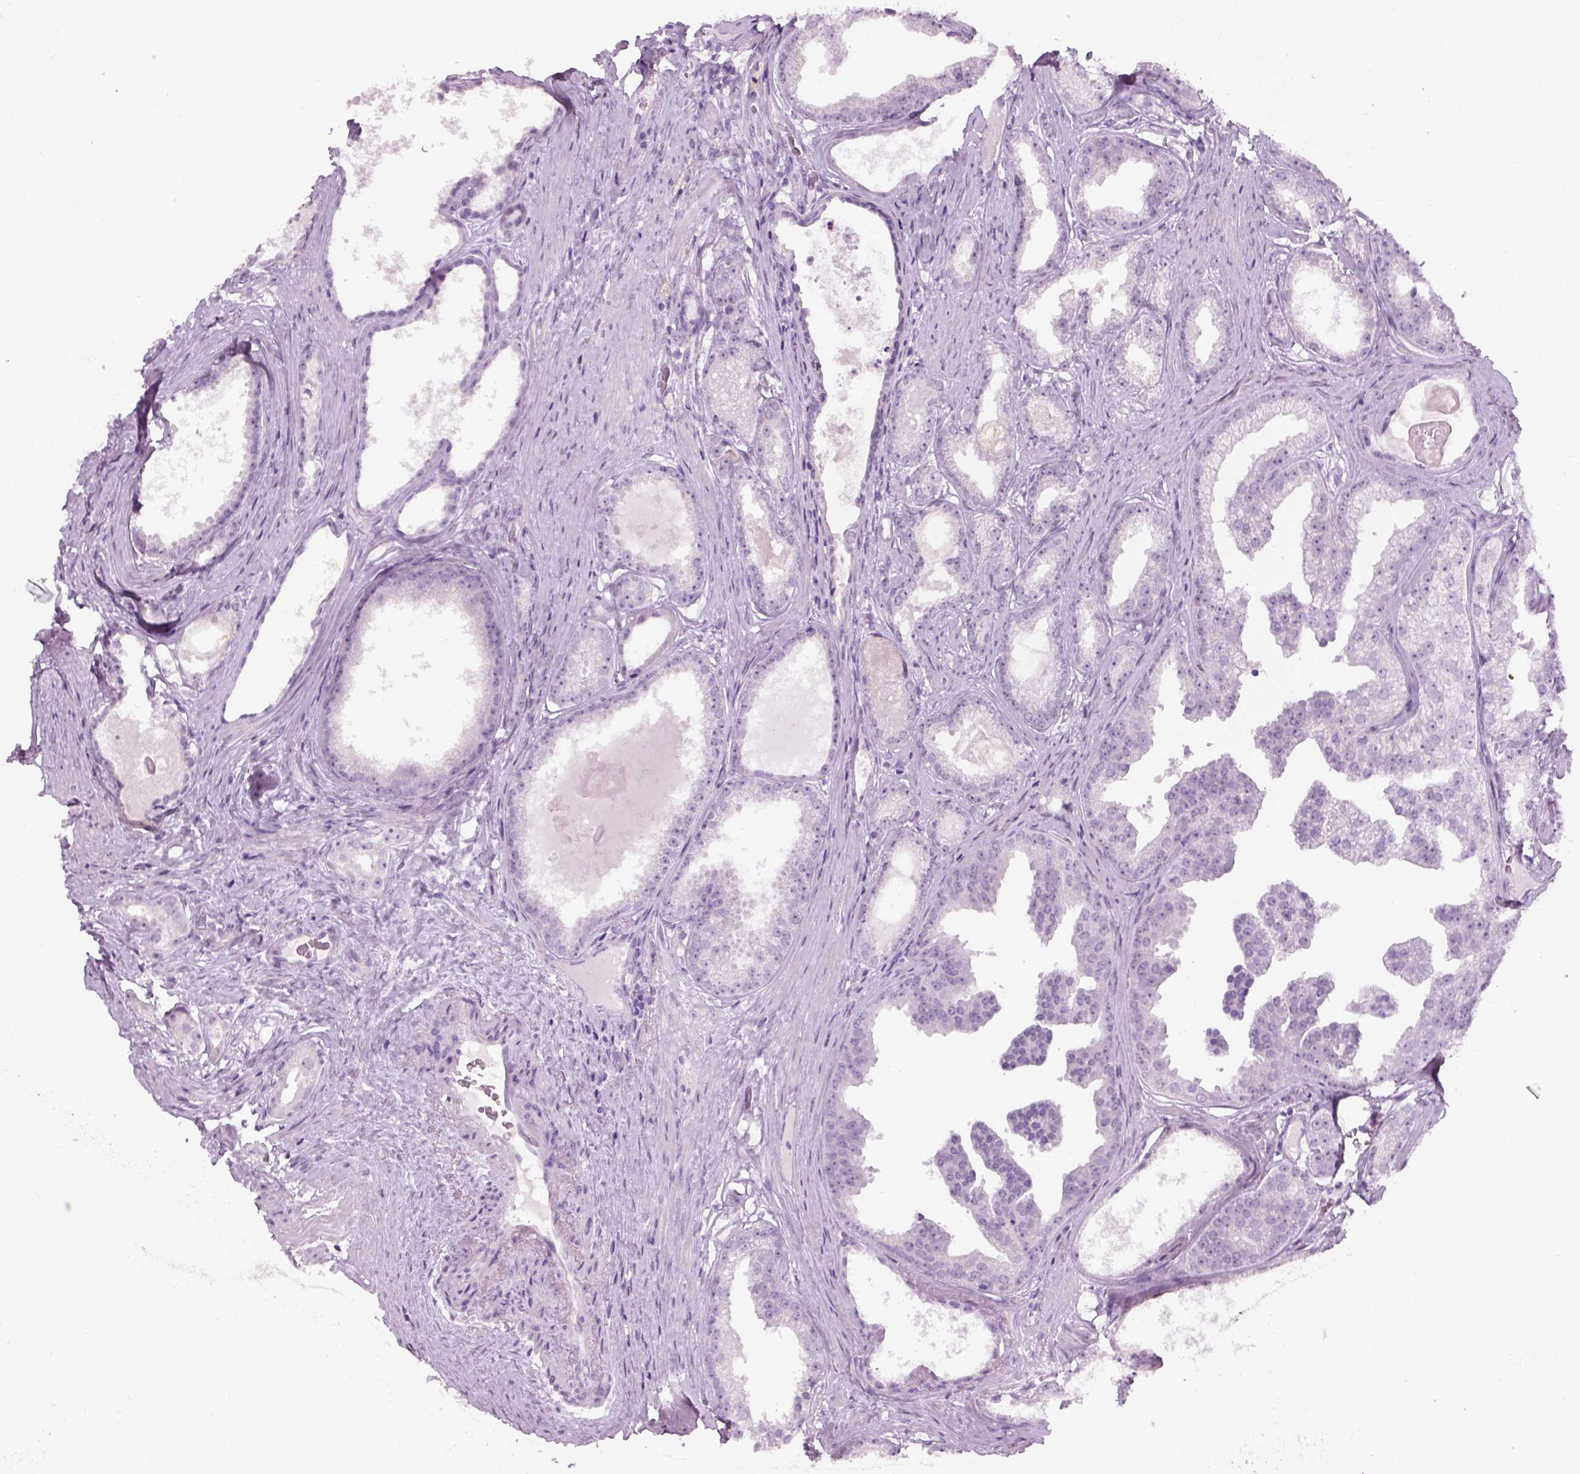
{"staining": {"intensity": "negative", "quantity": "none", "location": "none"}, "tissue": "prostate cancer", "cell_type": "Tumor cells", "image_type": "cancer", "snomed": [{"axis": "morphology", "description": "Adenocarcinoma, Low grade"}, {"axis": "topography", "description": "Prostate"}], "caption": "Tumor cells show no significant protein staining in prostate cancer.", "gene": "GABRB2", "patient": {"sex": "male", "age": 65}}